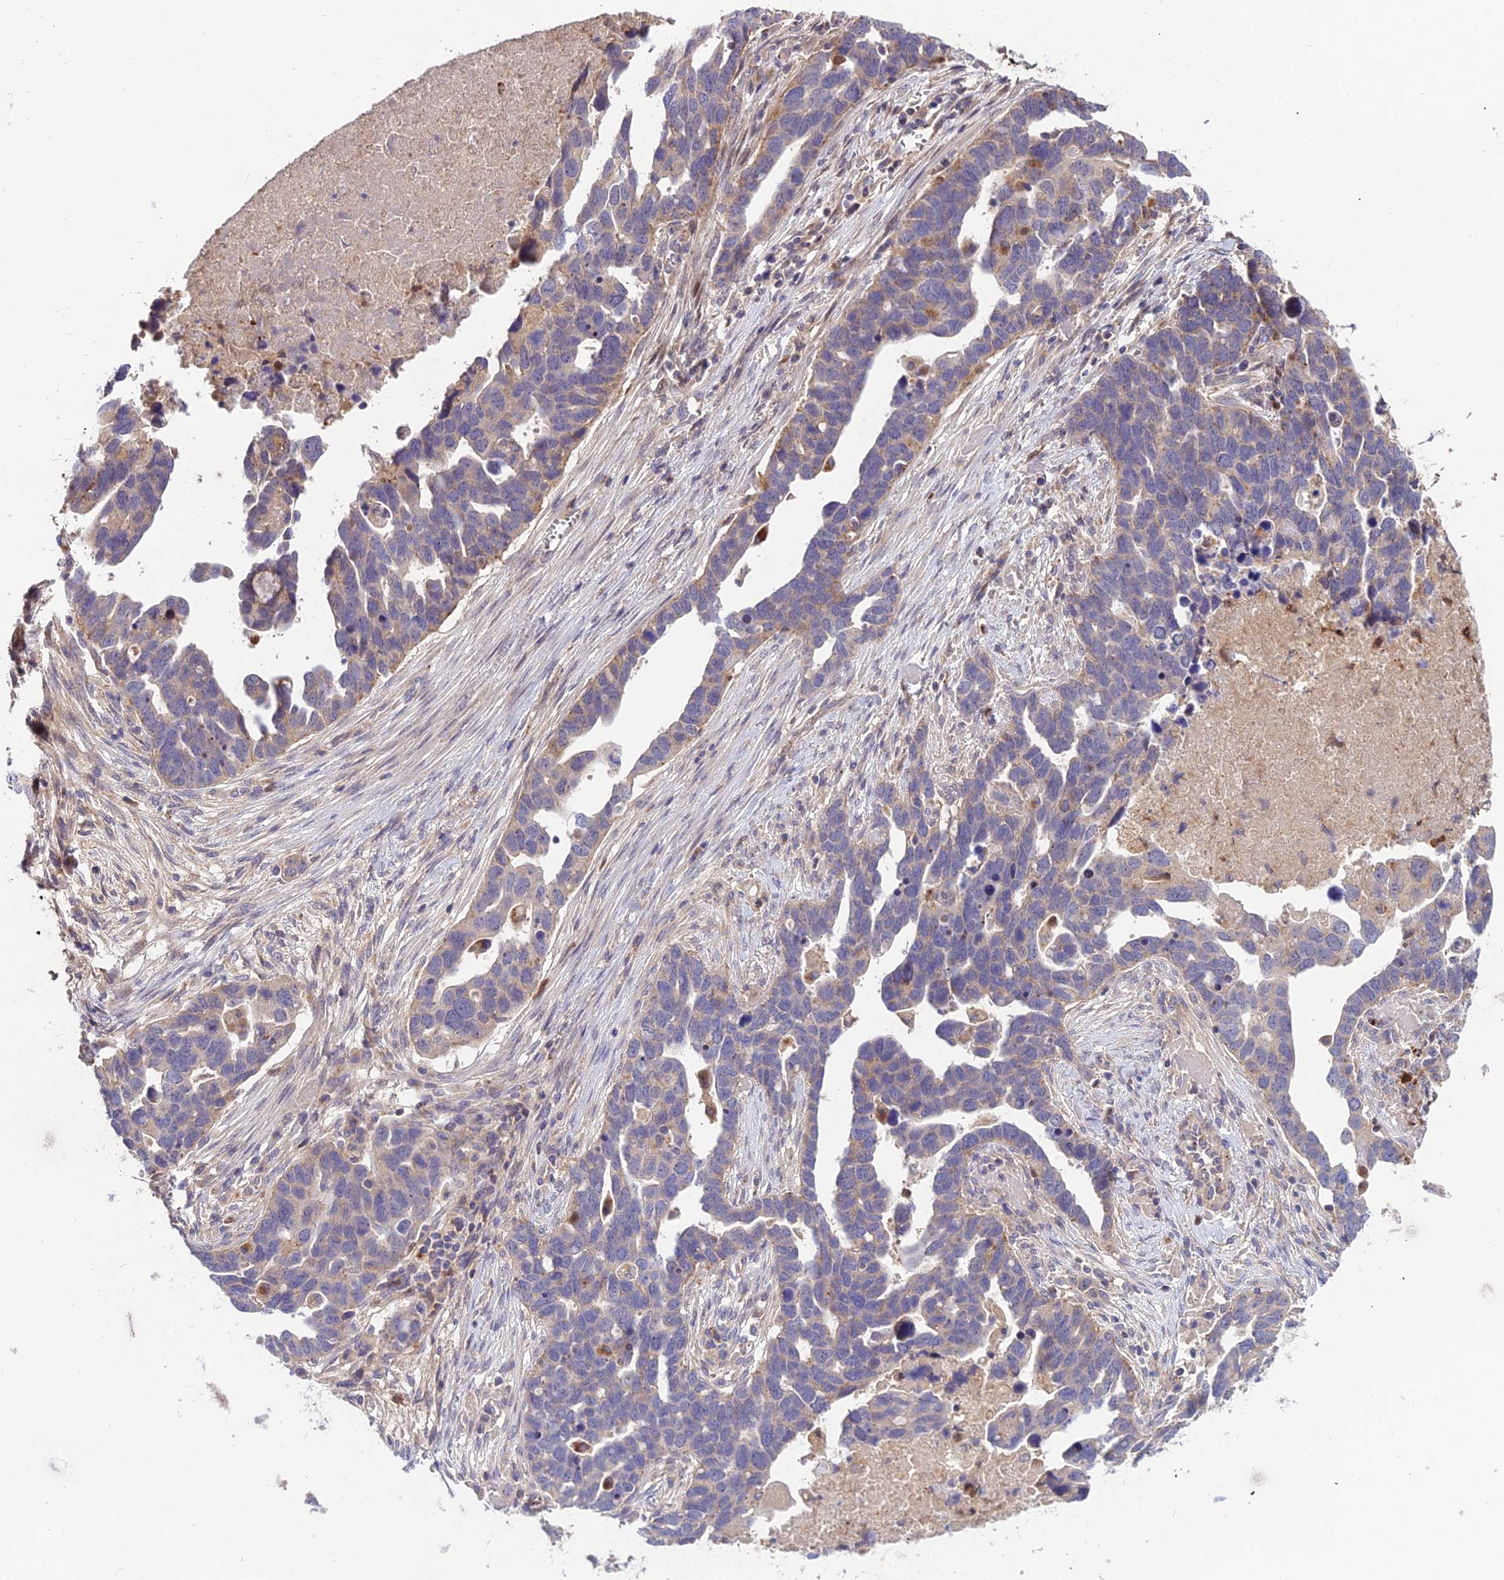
{"staining": {"intensity": "weak", "quantity": "<25%", "location": "cytoplasmic/membranous"}, "tissue": "ovarian cancer", "cell_type": "Tumor cells", "image_type": "cancer", "snomed": [{"axis": "morphology", "description": "Cystadenocarcinoma, serous, NOS"}, {"axis": "topography", "description": "Ovary"}], "caption": "Tumor cells are negative for brown protein staining in ovarian cancer (serous cystadenocarcinoma).", "gene": "EID2", "patient": {"sex": "female", "age": 54}}